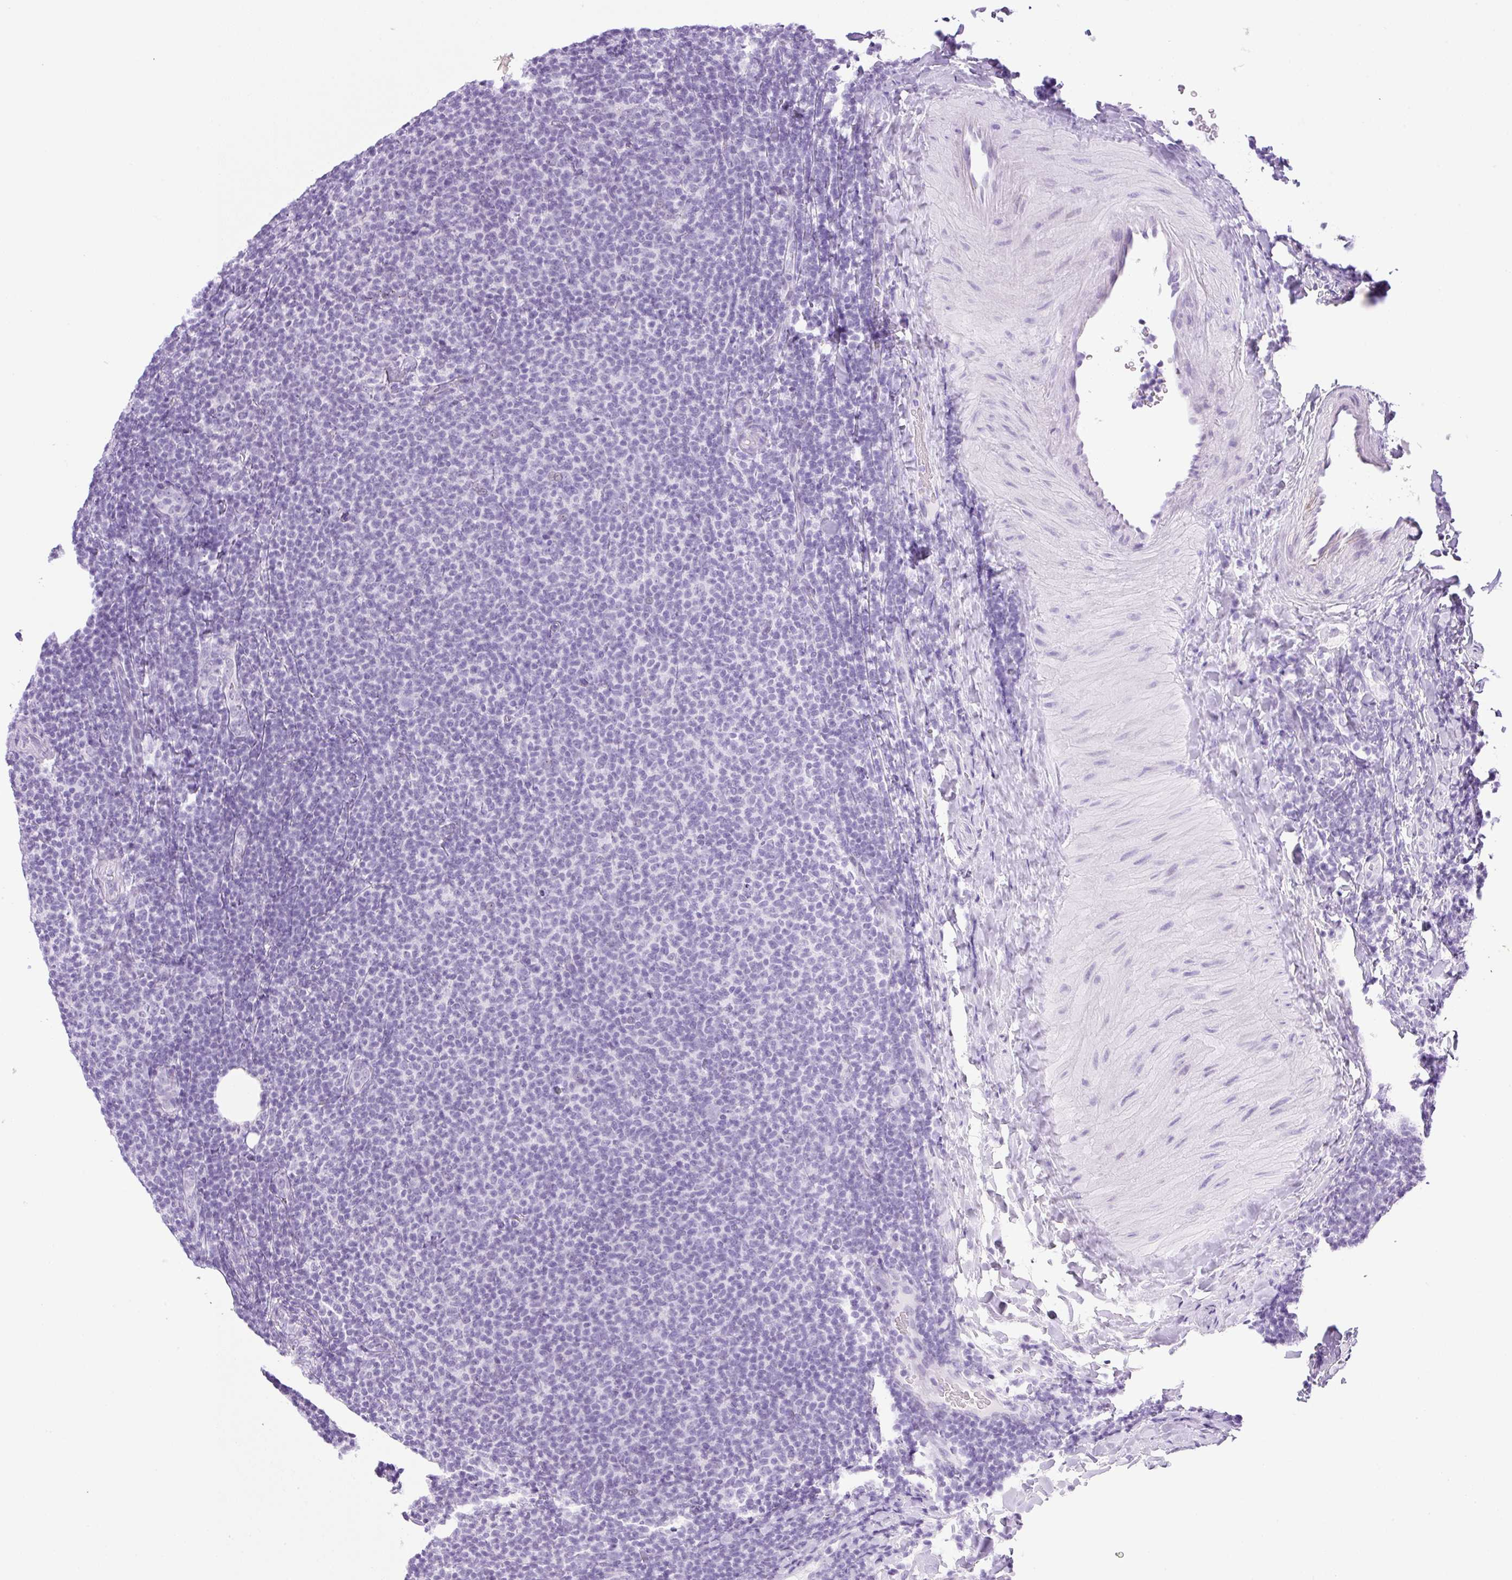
{"staining": {"intensity": "negative", "quantity": "none", "location": "none"}, "tissue": "lymphoma", "cell_type": "Tumor cells", "image_type": "cancer", "snomed": [{"axis": "morphology", "description": "Malignant lymphoma, non-Hodgkin's type, Low grade"}, {"axis": "topography", "description": "Lymph node"}], "caption": "This is a histopathology image of immunohistochemistry (IHC) staining of malignant lymphoma, non-Hodgkin's type (low-grade), which shows no expression in tumor cells.", "gene": "SPRR4", "patient": {"sex": "male", "age": 66}}